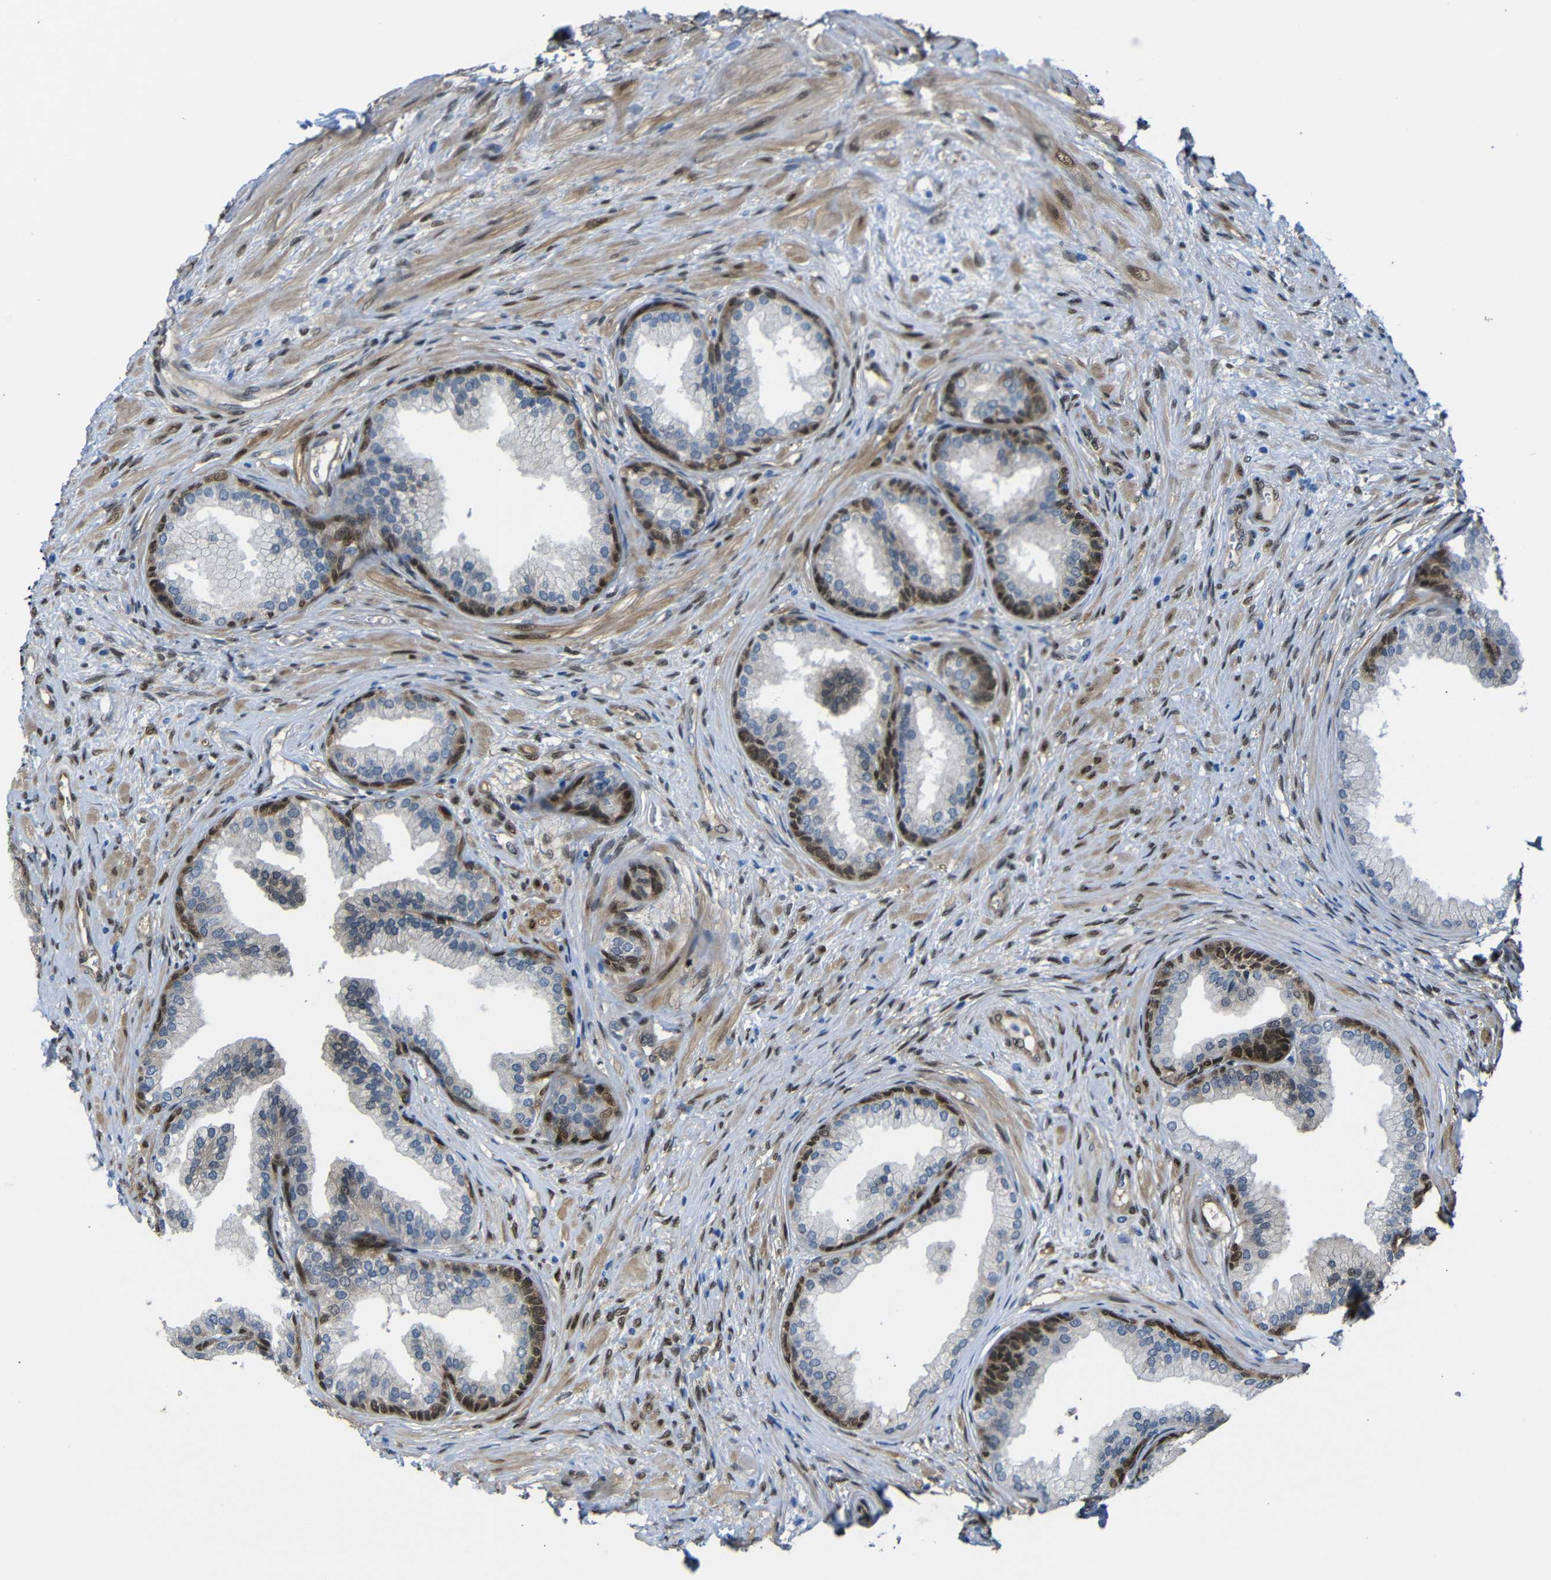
{"staining": {"intensity": "strong", "quantity": "25%-75%", "location": "cytoplasmic/membranous,nuclear"}, "tissue": "prostate", "cell_type": "Glandular cells", "image_type": "normal", "snomed": [{"axis": "morphology", "description": "Normal tissue, NOS"}, {"axis": "topography", "description": "Prostate"}], "caption": "IHC (DAB (3,3'-diaminobenzidine)) staining of unremarkable human prostate reveals strong cytoplasmic/membranous,nuclear protein positivity in about 25%-75% of glandular cells. (IHC, brightfield microscopy, high magnification).", "gene": "YAP1", "patient": {"sex": "male", "age": 76}}